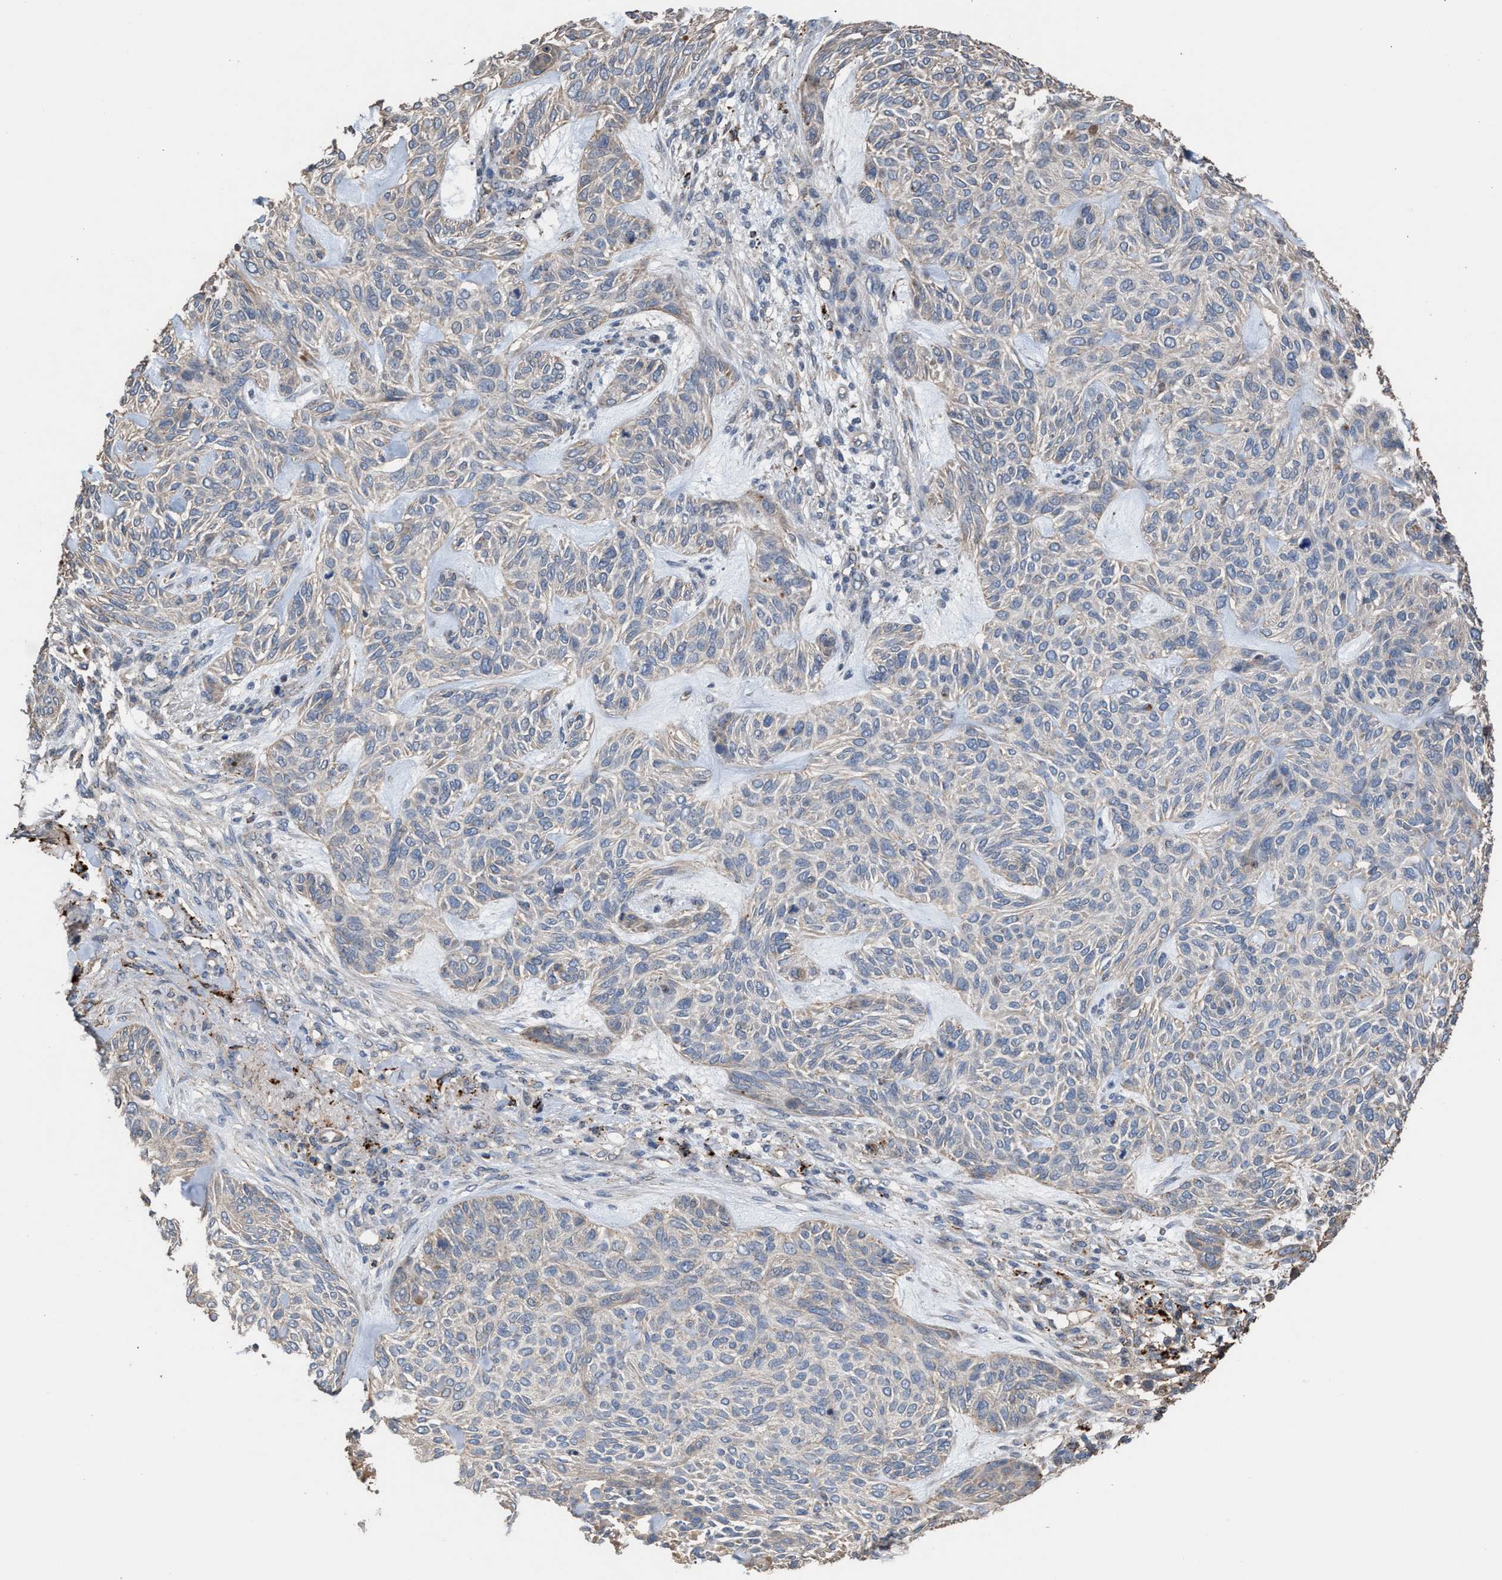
{"staining": {"intensity": "weak", "quantity": "<25%", "location": "cytoplasmic/membranous"}, "tissue": "skin cancer", "cell_type": "Tumor cells", "image_type": "cancer", "snomed": [{"axis": "morphology", "description": "Basal cell carcinoma"}, {"axis": "topography", "description": "Skin"}], "caption": "This is an IHC micrograph of basal cell carcinoma (skin). There is no positivity in tumor cells.", "gene": "ELMO3", "patient": {"sex": "male", "age": 55}}